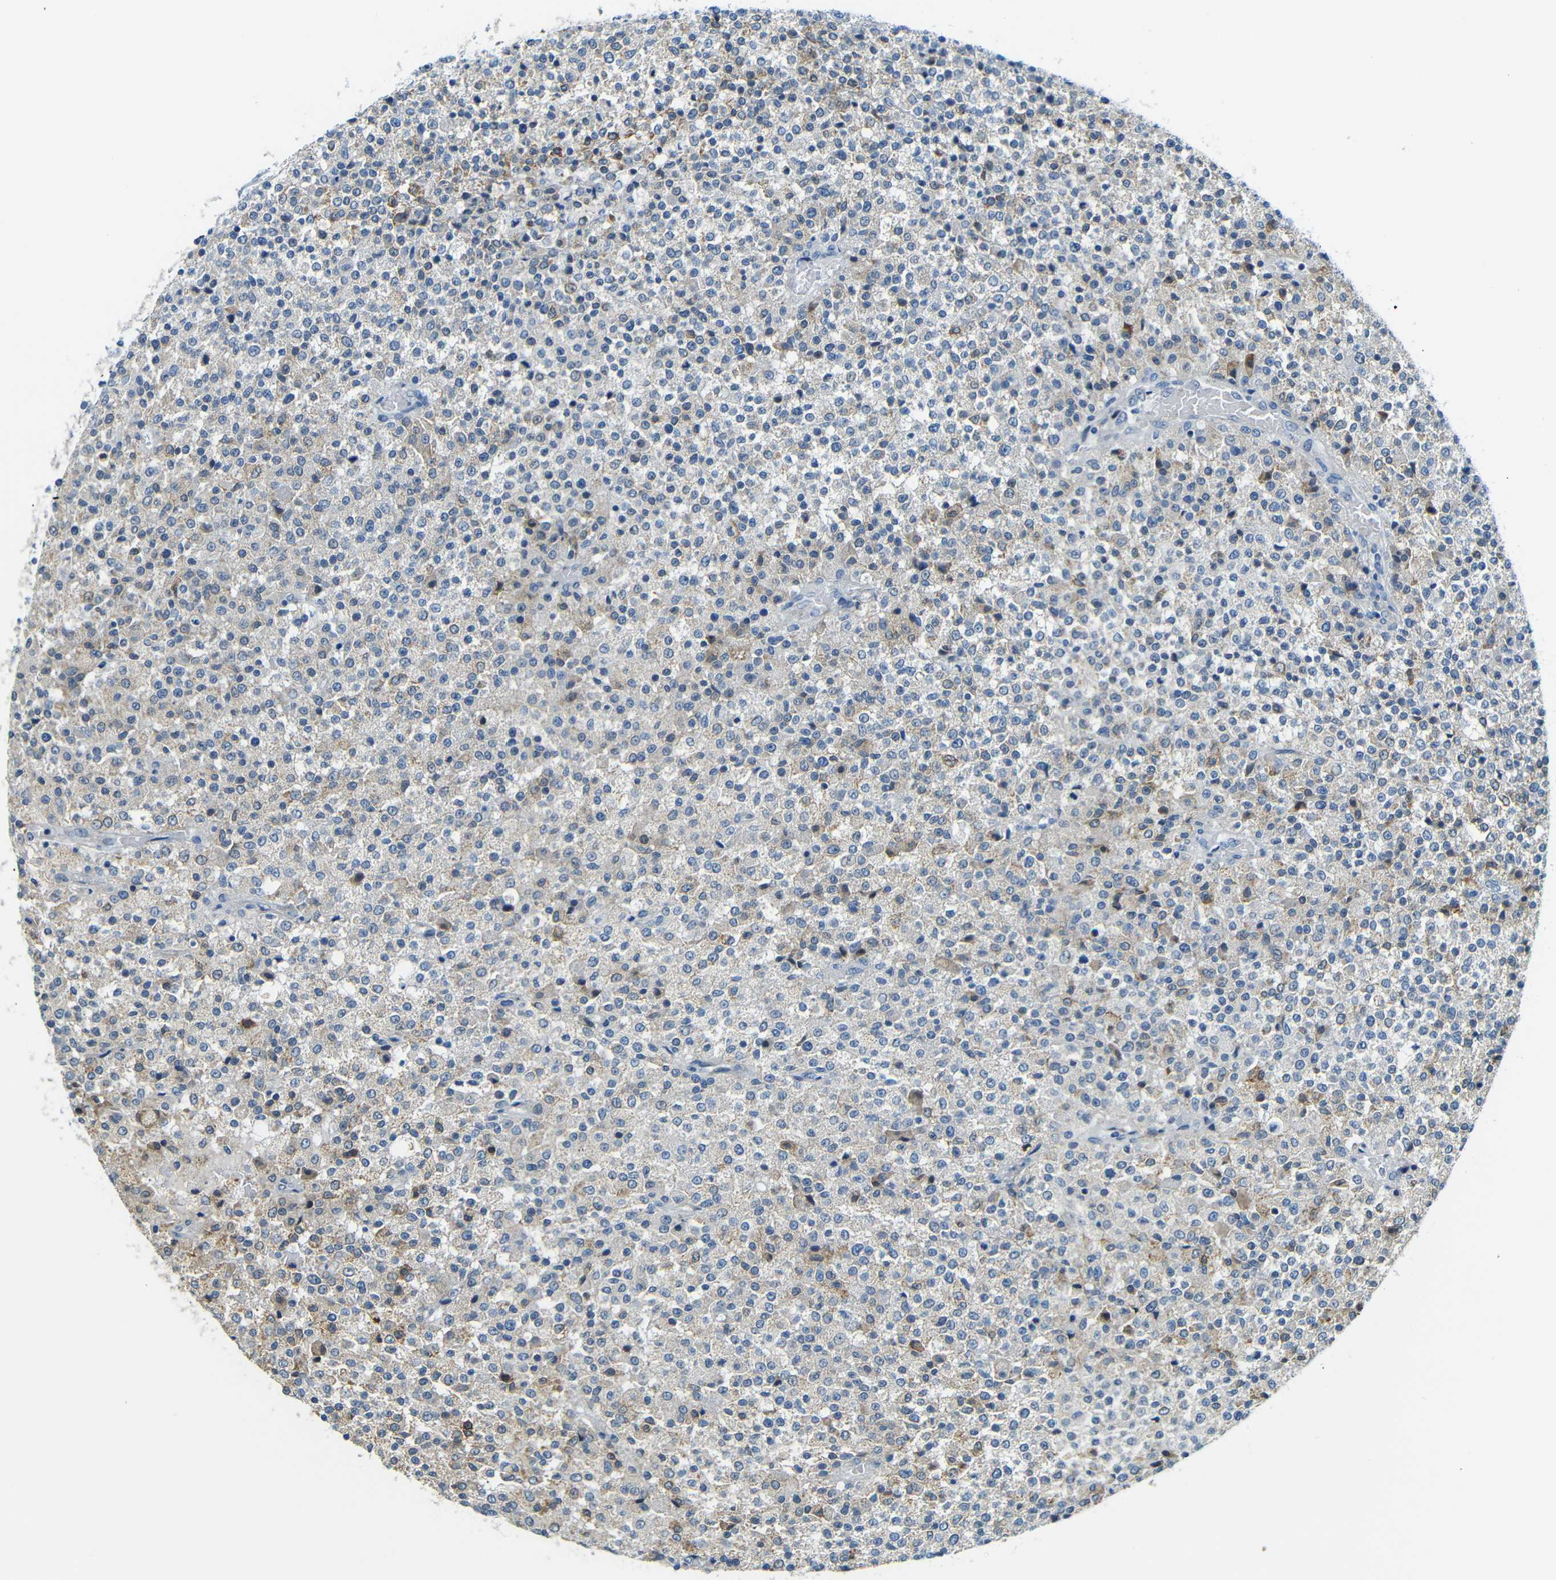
{"staining": {"intensity": "weak", "quantity": "<25%", "location": "cytoplasmic/membranous"}, "tissue": "testis cancer", "cell_type": "Tumor cells", "image_type": "cancer", "snomed": [{"axis": "morphology", "description": "Seminoma, NOS"}, {"axis": "topography", "description": "Testis"}], "caption": "This is a histopathology image of IHC staining of seminoma (testis), which shows no positivity in tumor cells.", "gene": "FNDC3A", "patient": {"sex": "male", "age": 59}}